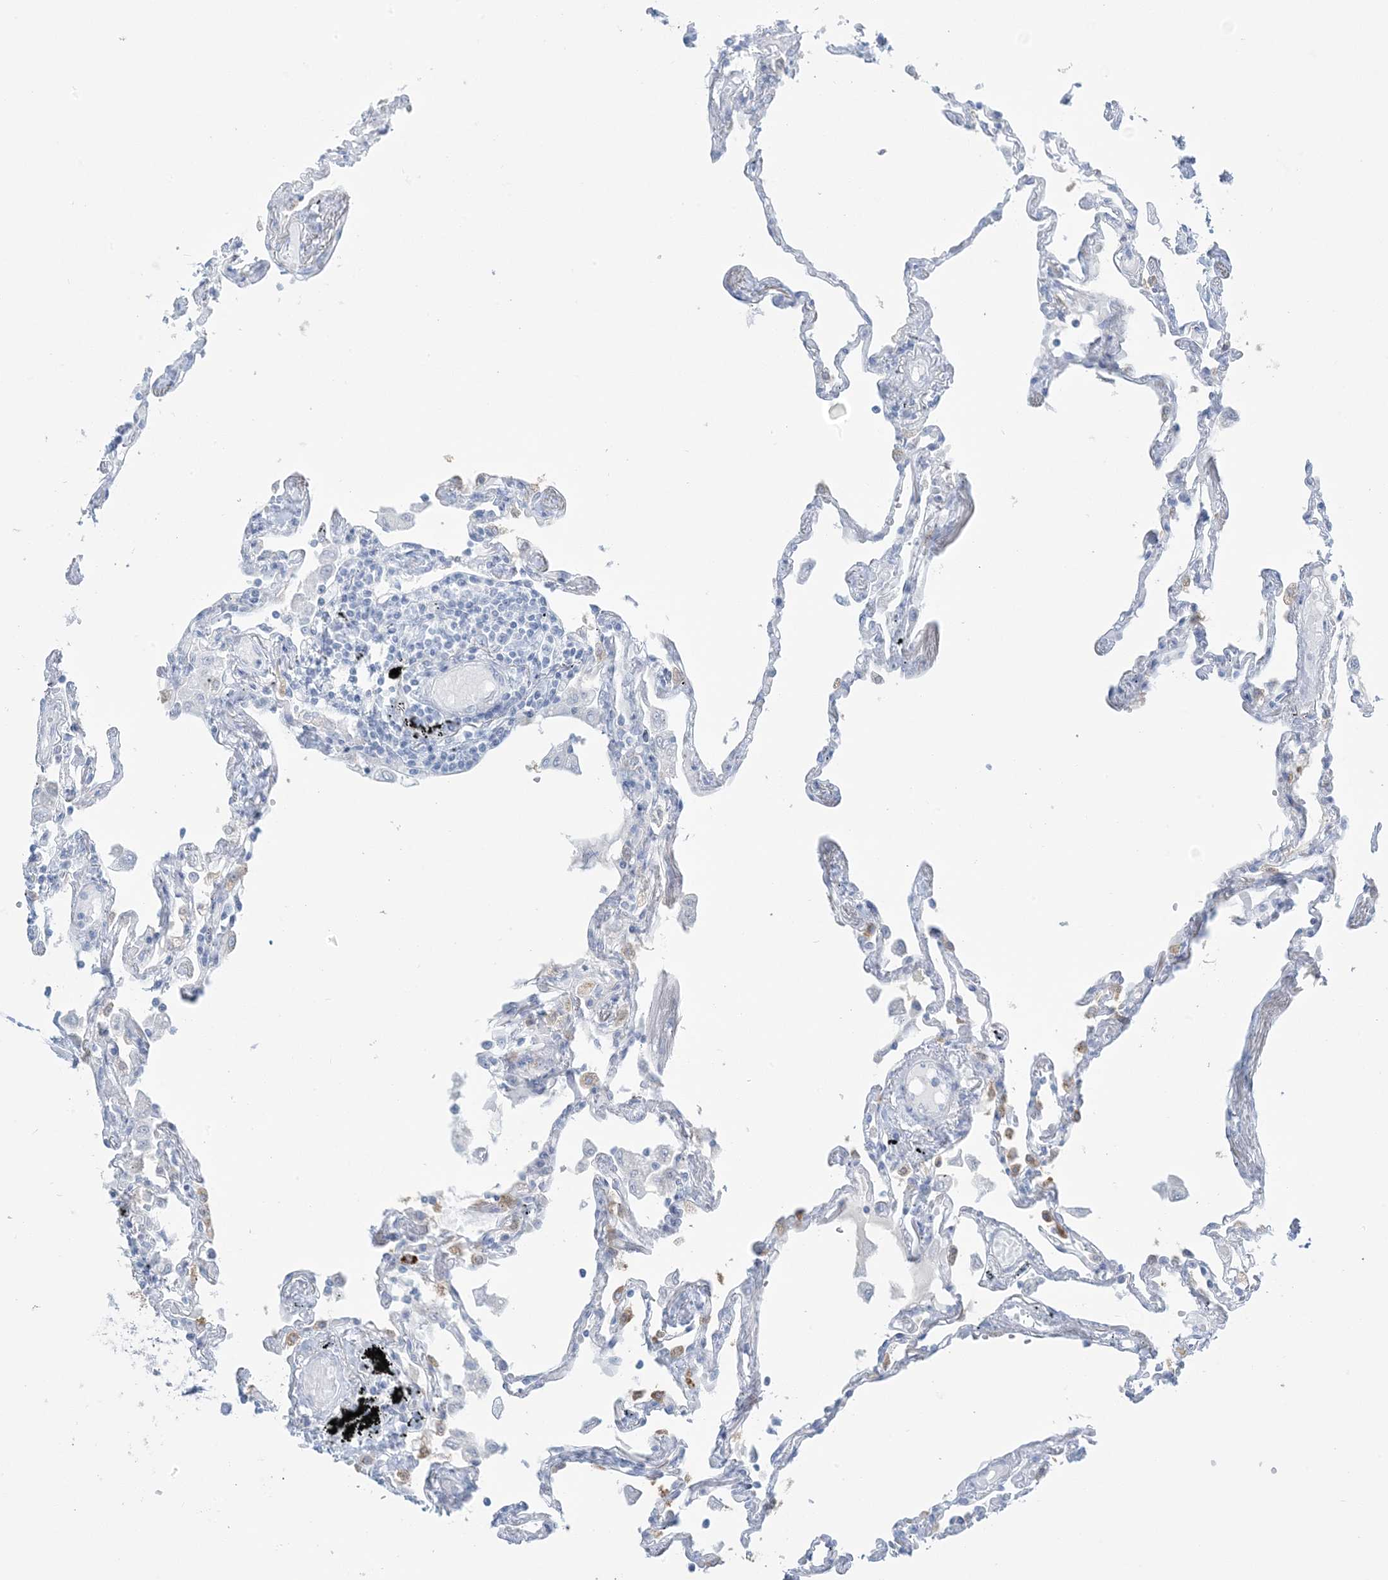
{"staining": {"intensity": "moderate", "quantity": "<25%", "location": "cytoplasmic/membranous"}, "tissue": "lung", "cell_type": "Alveolar cells", "image_type": "normal", "snomed": [{"axis": "morphology", "description": "Normal tissue, NOS"}, {"axis": "topography", "description": "Lung"}], "caption": "Human lung stained with a brown dye demonstrates moderate cytoplasmic/membranous positive staining in approximately <25% of alveolar cells.", "gene": "AGXT", "patient": {"sex": "female", "age": 67}}